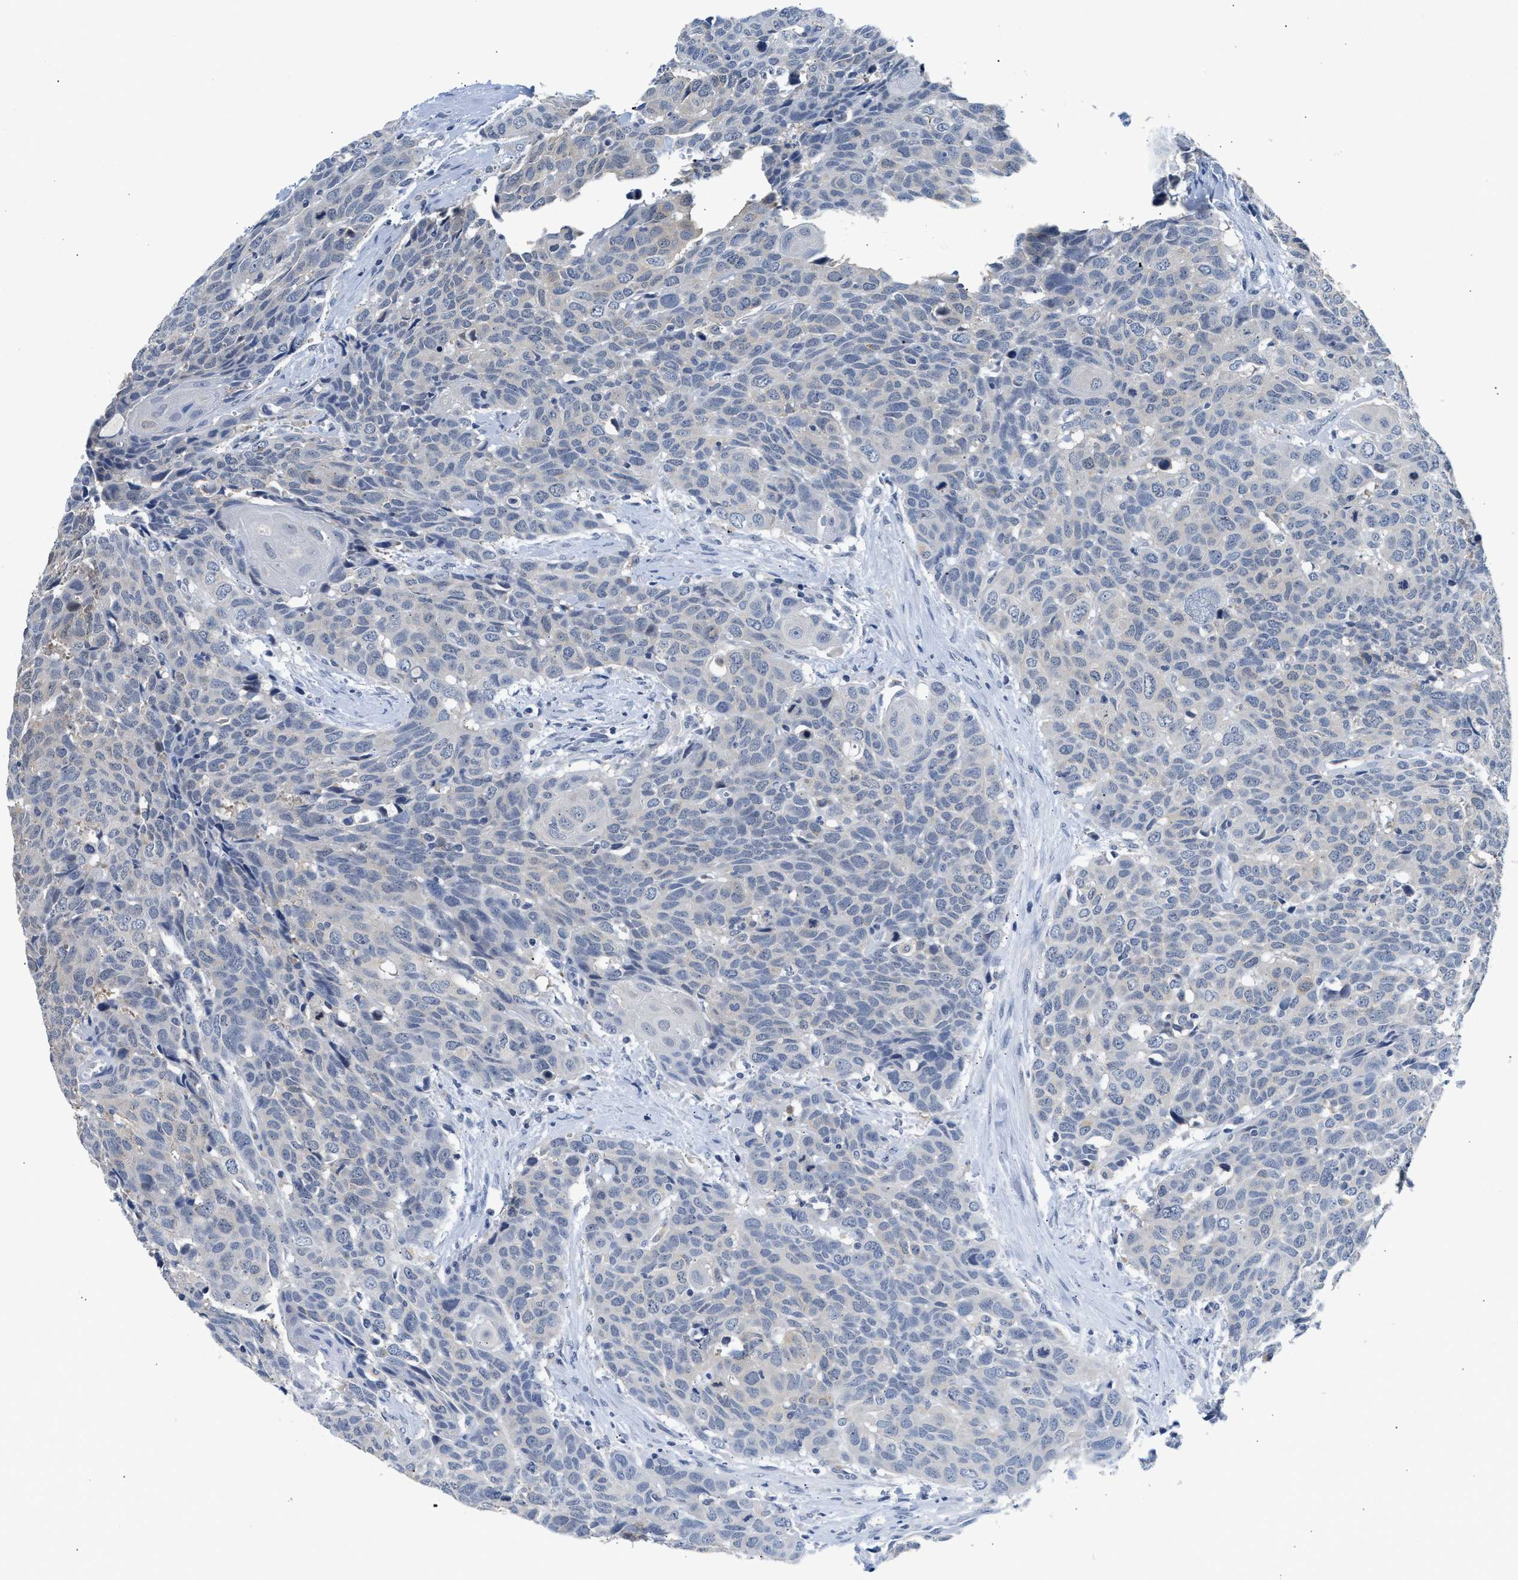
{"staining": {"intensity": "negative", "quantity": "none", "location": "none"}, "tissue": "head and neck cancer", "cell_type": "Tumor cells", "image_type": "cancer", "snomed": [{"axis": "morphology", "description": "Squamous cell carcinoma, NOS"}, {"axis": "topography", "description": "Head-Neck"}], "caption": "IHC histopathology image of human head and neck squamous cell carcinoma stained for a protein (brown), which shows no staining in tumor cells.", "gene": "PPM1L", "patient": {"sex": "male", "age": 66}}